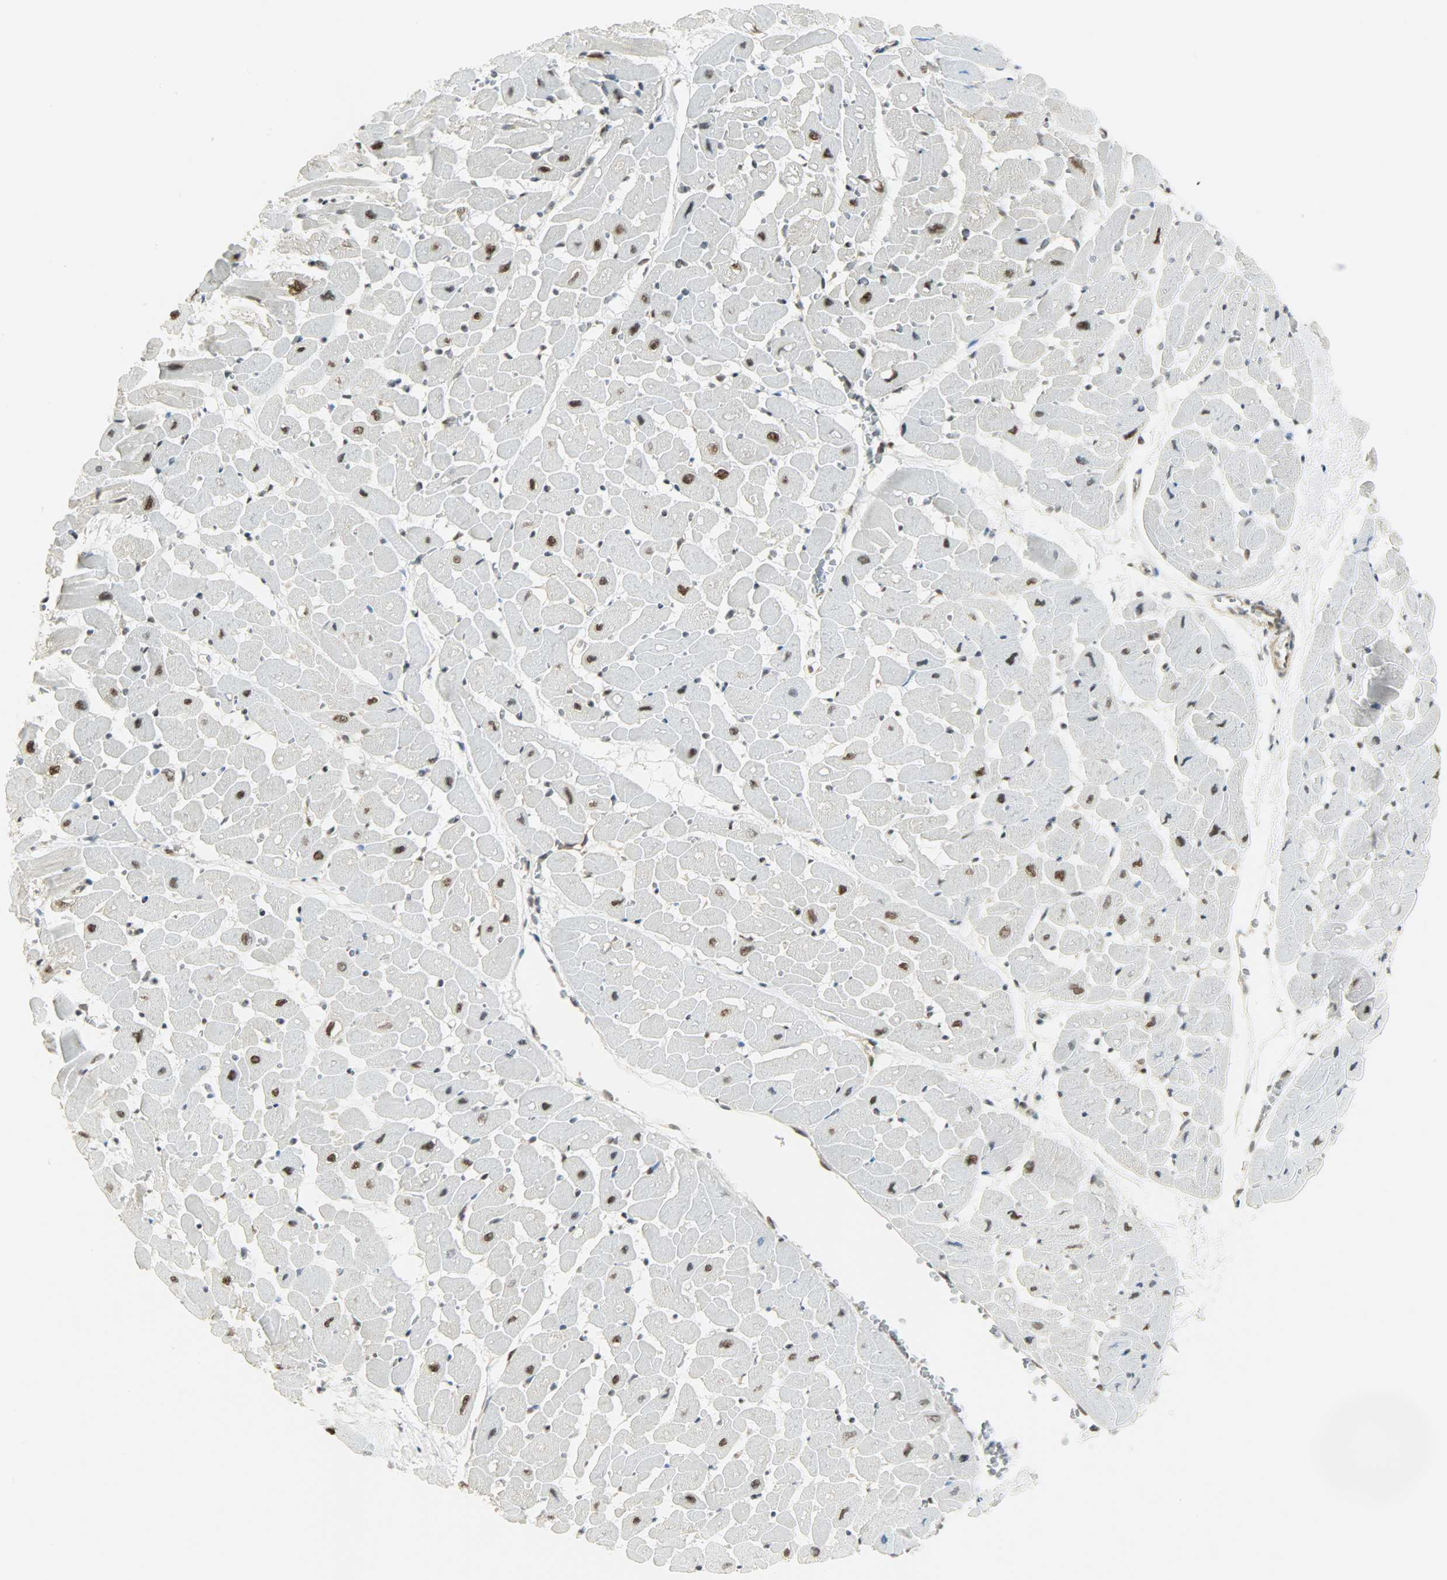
{"staining": {"intensity": "moderate", "quantity": ">75%", "location": "nuclear"}, "tissue": "heart muscle", "cell_type": "Cardiomyocytes", "image_type": "normal", "snomed": [{"axis": "morphology", "description": "Normal tissue, NOS"}, {"axis": "topography", "description": "Heart"}], "caption": "Protein analysis of normal heart muscle demonstrates moderate nuclear expression in about >75% of cardiomyocytes.", "gene": "SUGP1", "patient": {"sex": "male", "age": 45}}